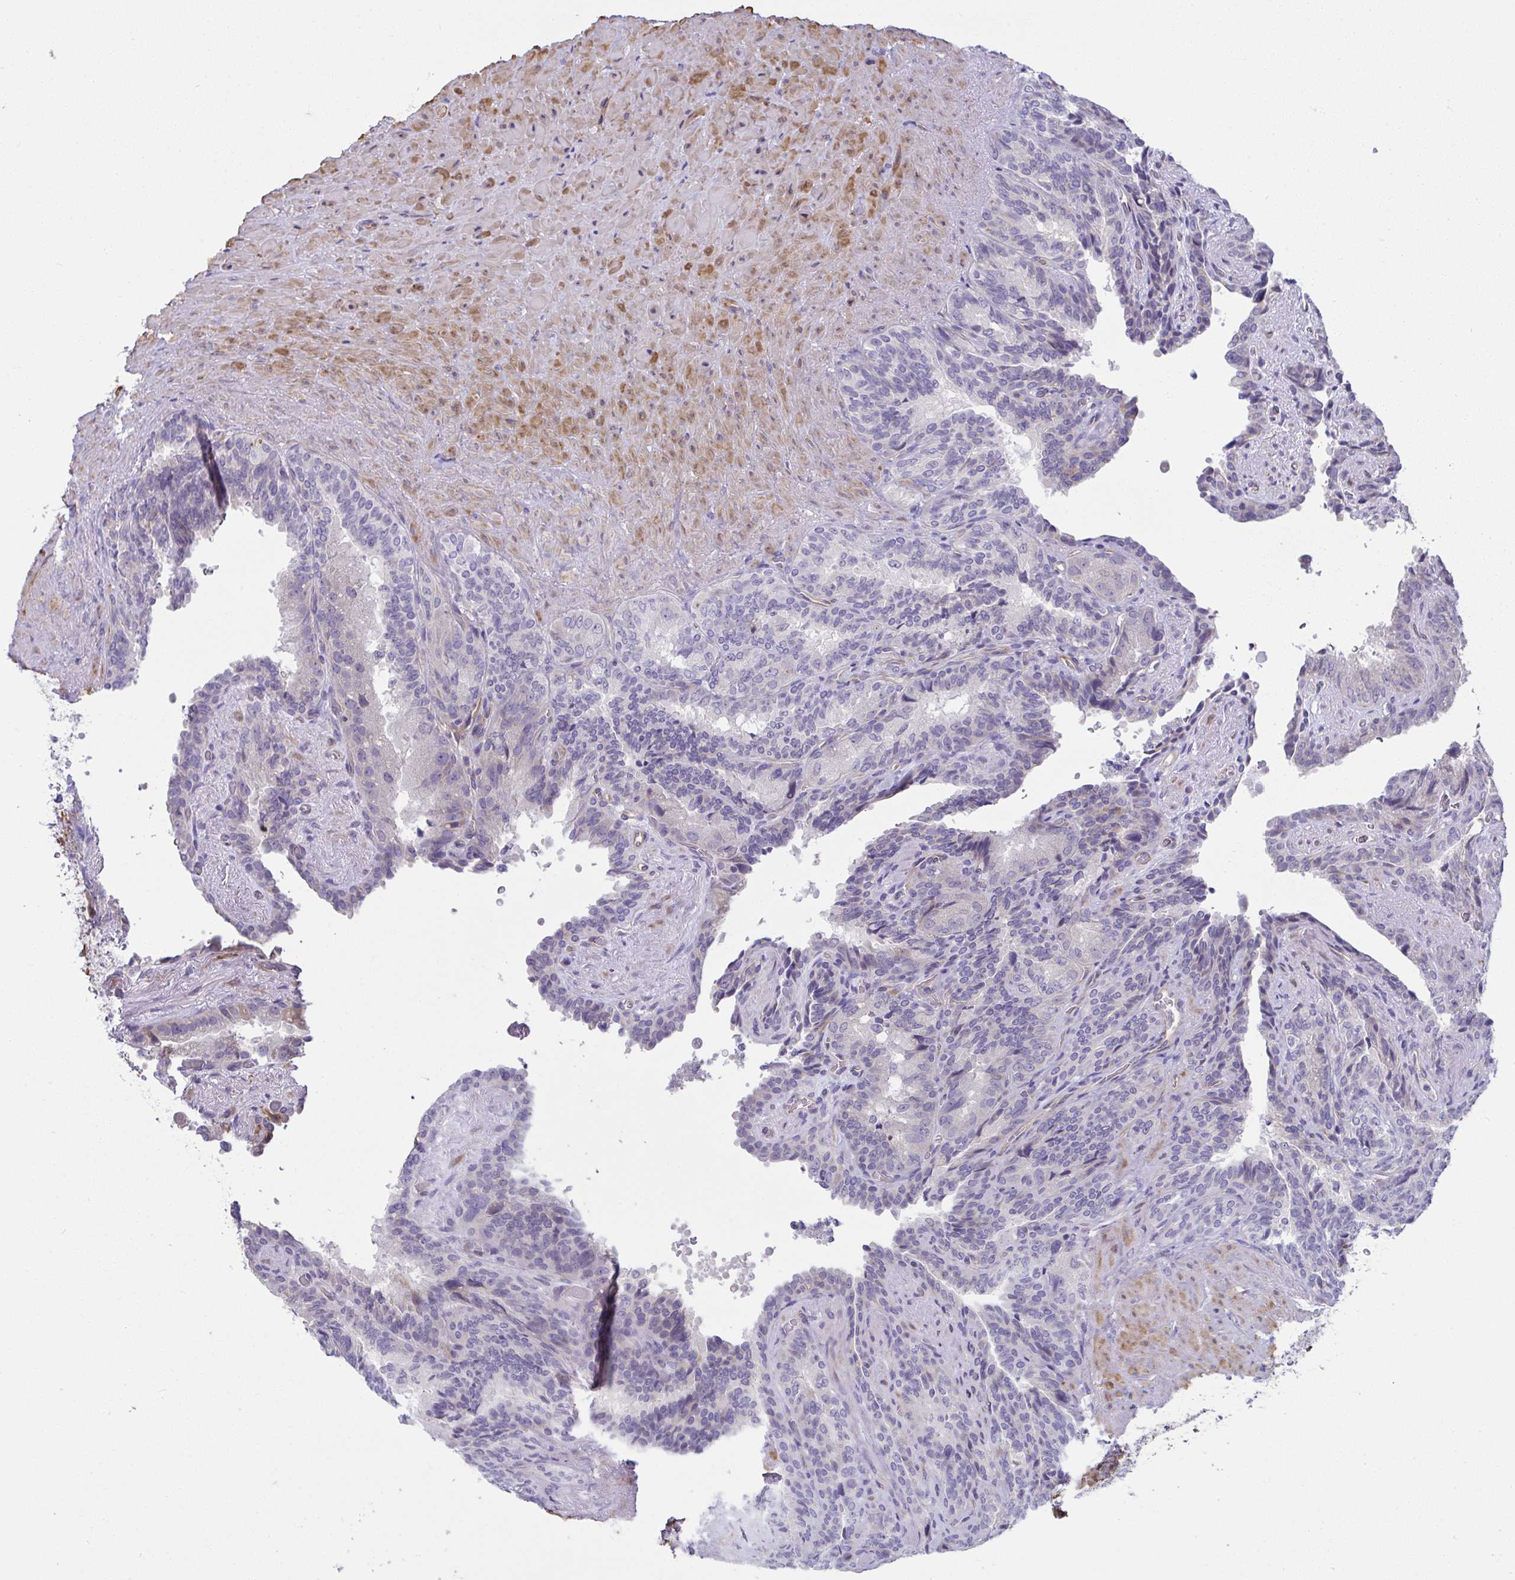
{"staining": {"intensity": "weak", "quantity": "<25%", "location": "cytoplasmic/membranous"}, "tissue": "seminal vesicle", "cell_type": "Glandular cells", "image_type": "normal", "snomed": [{"axis": "morphology", "description": "Normal tissue, NOS"}, {"axis": "topography", "description": "Seminal veicle"}], "caption": "The image displays no staining of glandular cells in normal seminal vesicle.", "gene": "MYL12A", "patient": {"sex": "male", "age": 60}}